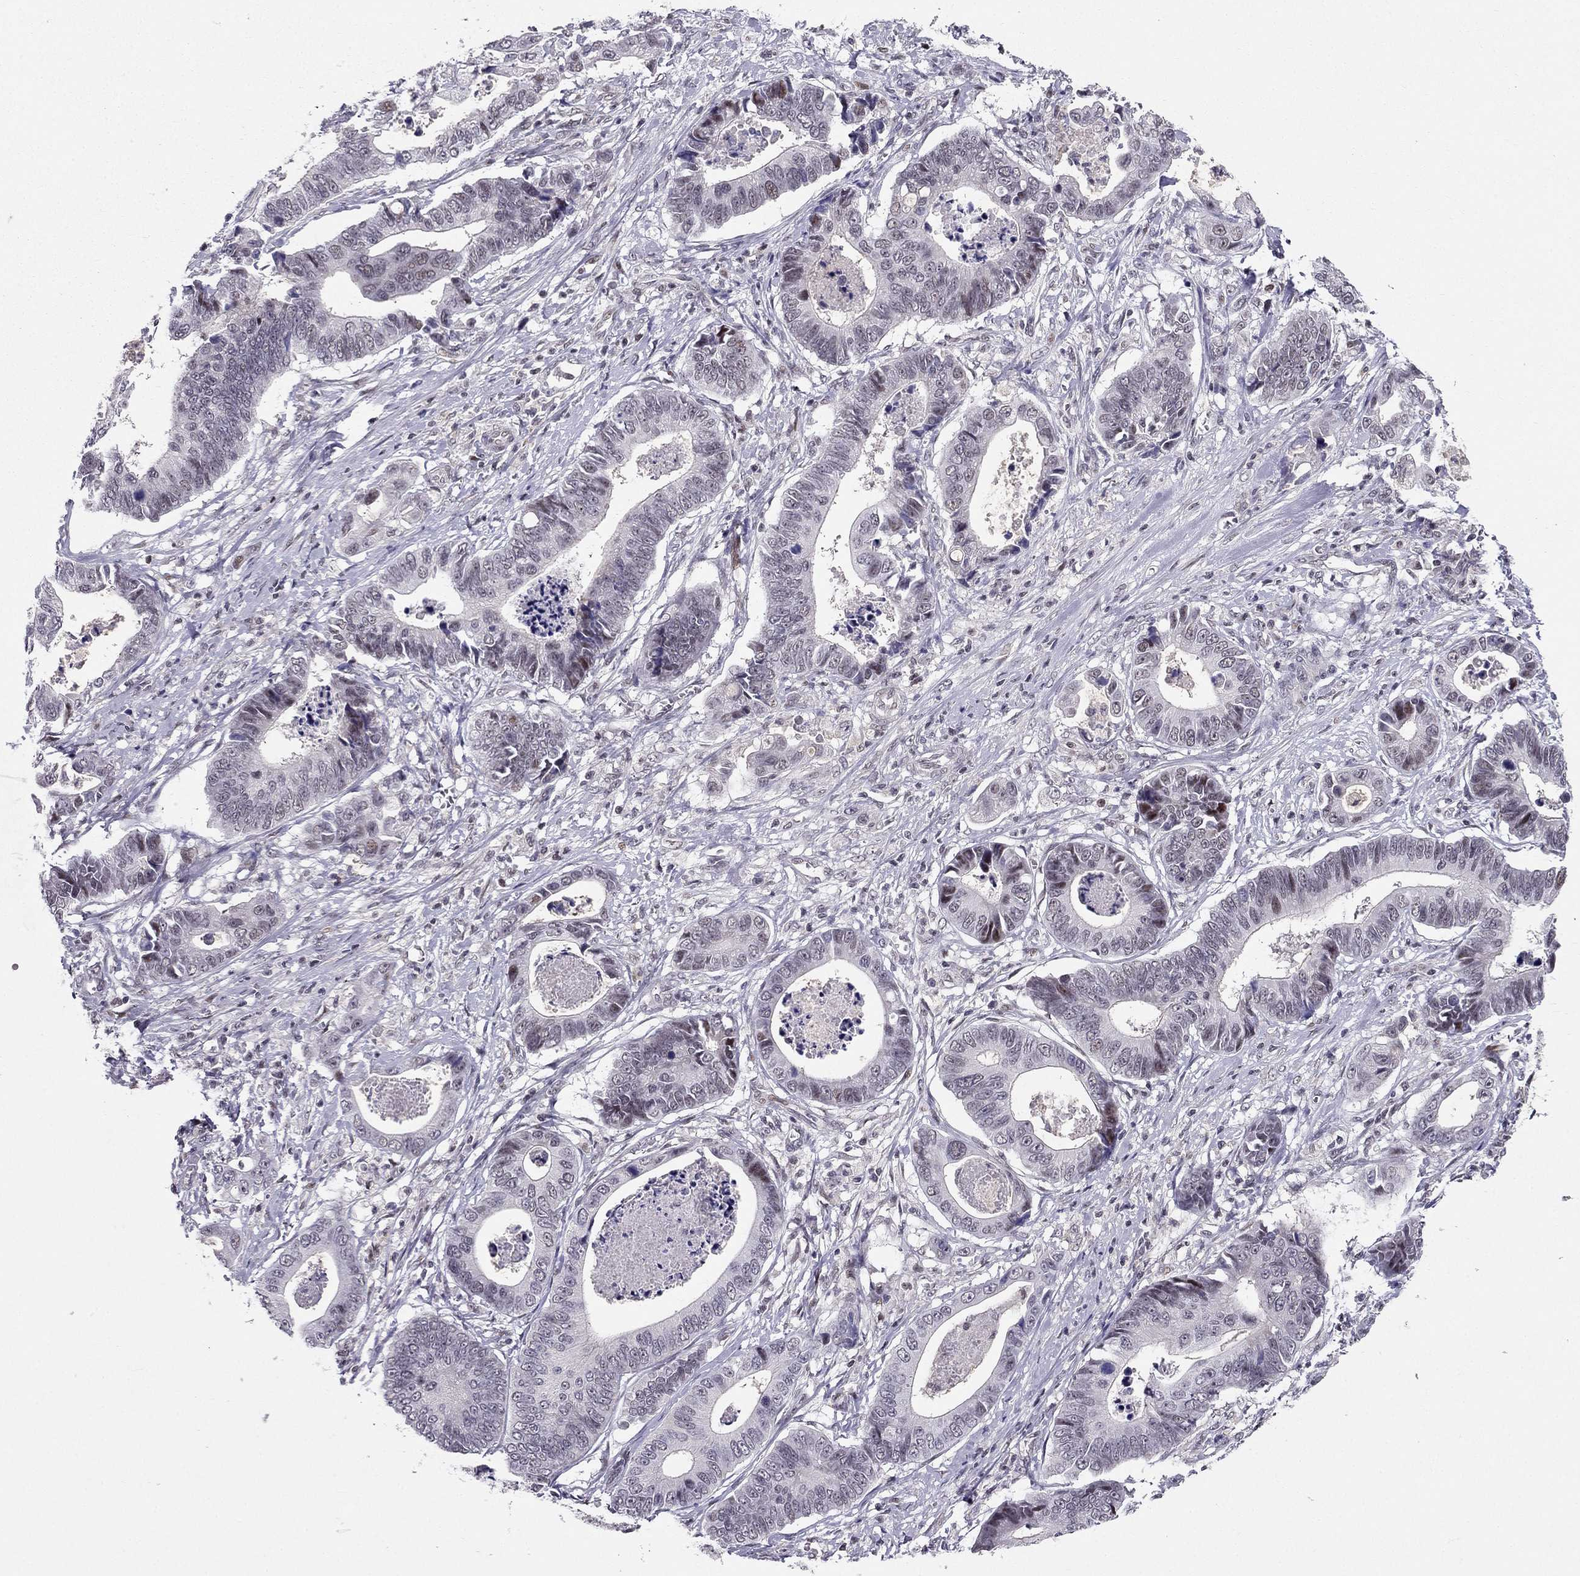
{"staining": {"intensity": "weak", "quantity": "<25%", "location": "nuclear"}, "tissue": "stomach cancer", "cell_type": "Tumor cells", "image_type": "cancer", "snomed": [{"axis": "morphology", "description": "Adenocarcinoma, NOS"}, {"axis": "topography", "description": "Stomach"}], "caption": "High magnification brightfield microscopy of adenocarcinoma (stomach) stained with DAB (brown) and counterstained with hematoxylin (blue): tumor cells show no significant staining. The staining is performed using DAB brown chromogen with nuclei counter-stained in using hematoxylin.", "gene": "RPRD2", "patient": {"sex": "male", "age": 84}}